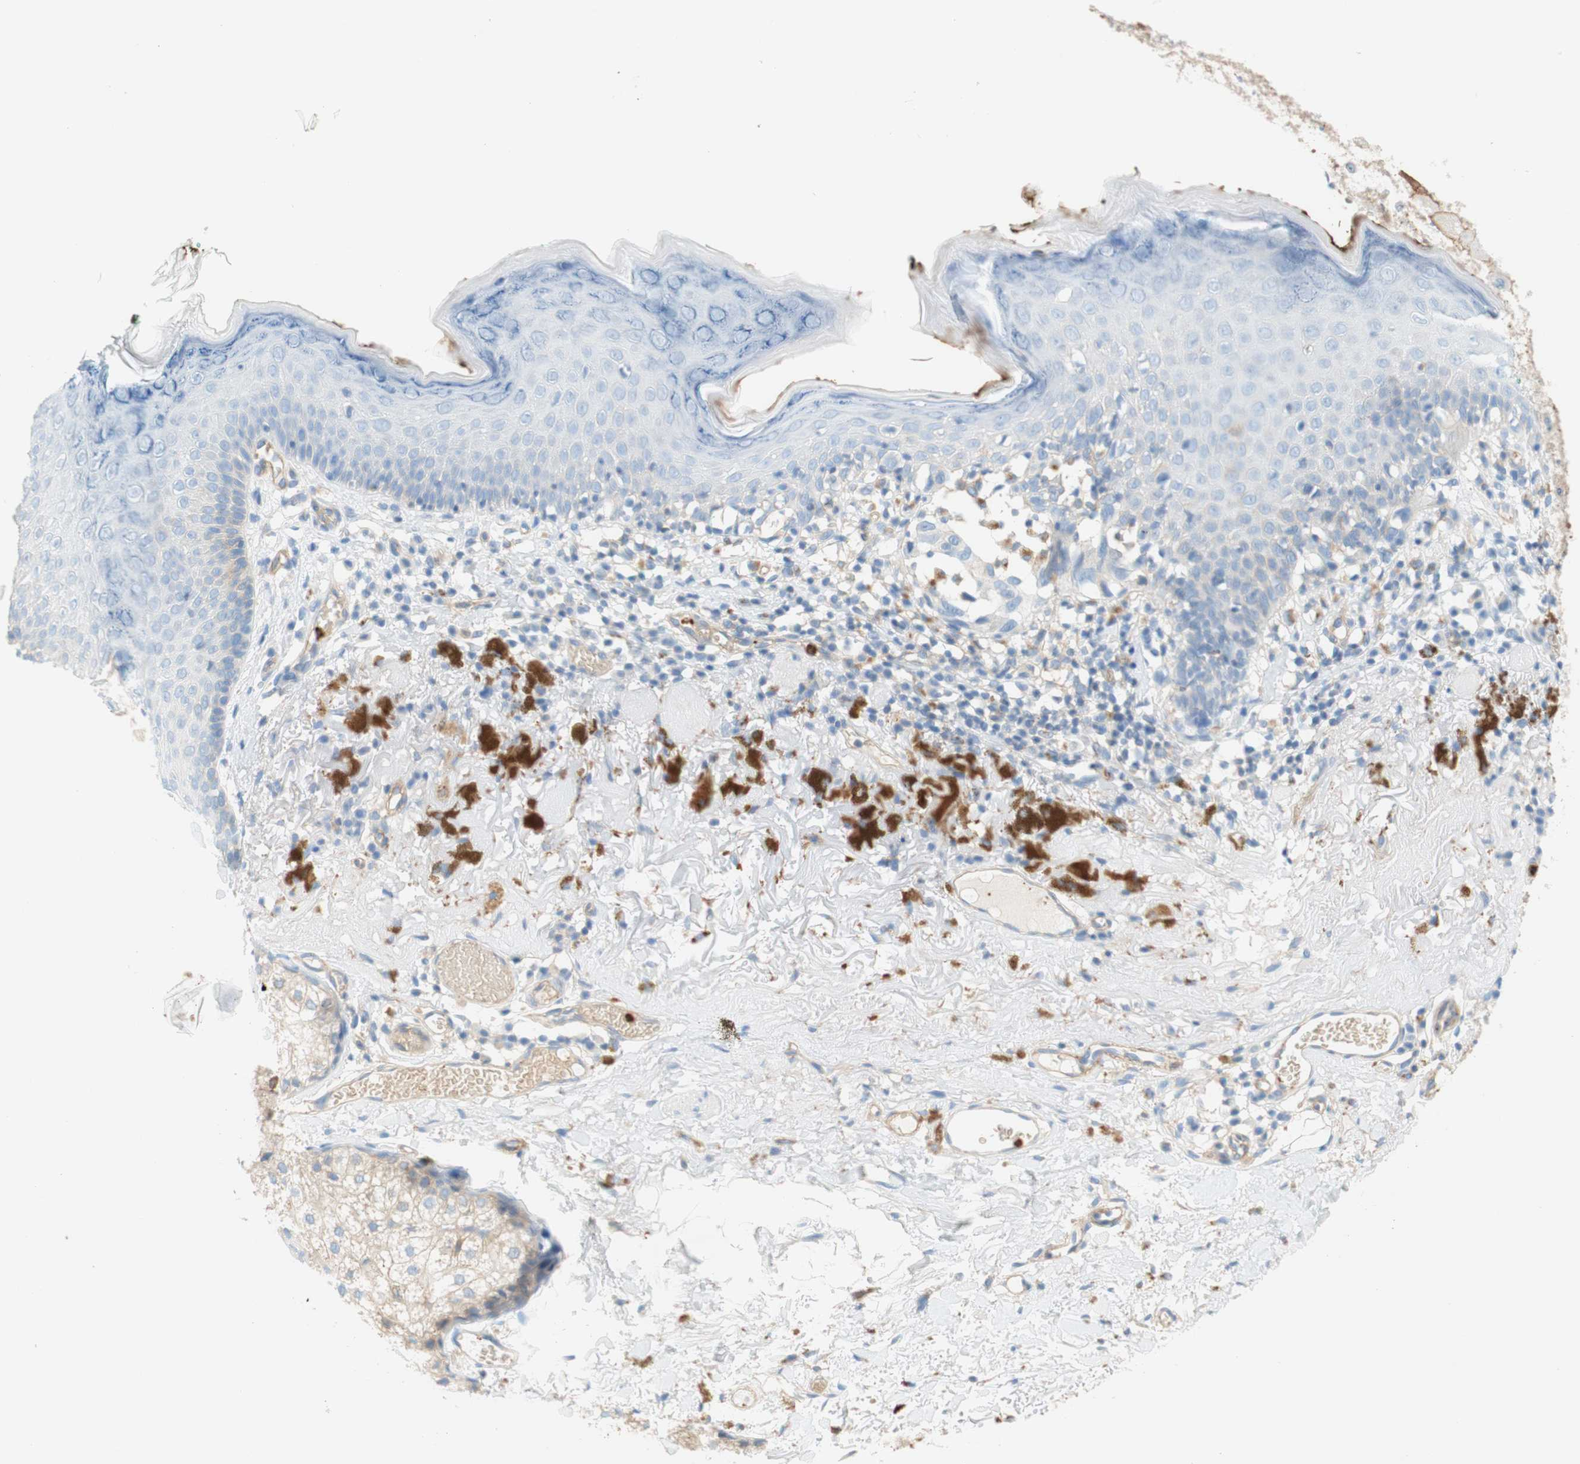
{"staining": {"intensity": "weak", "quantity": "<25%", "location": "cytoplasmic/membranous"}, "tissue": "melanoma", "cell_type": "Tumor cells", "image_type": "cancer", "snomed": [{"axis": "morphology", "description": "Malignant melanoma in situ"}, {"axis": "morphology", "description": "Malignant melanoma, NOS"}, {"axis": "topography", "description": "Skin"}], "caption": "This is an IHC photomicrograph of melanoma. There is no staining in tumor cells.", "gene": "STOM", "patient": {"sex": "female", "age": 88}}